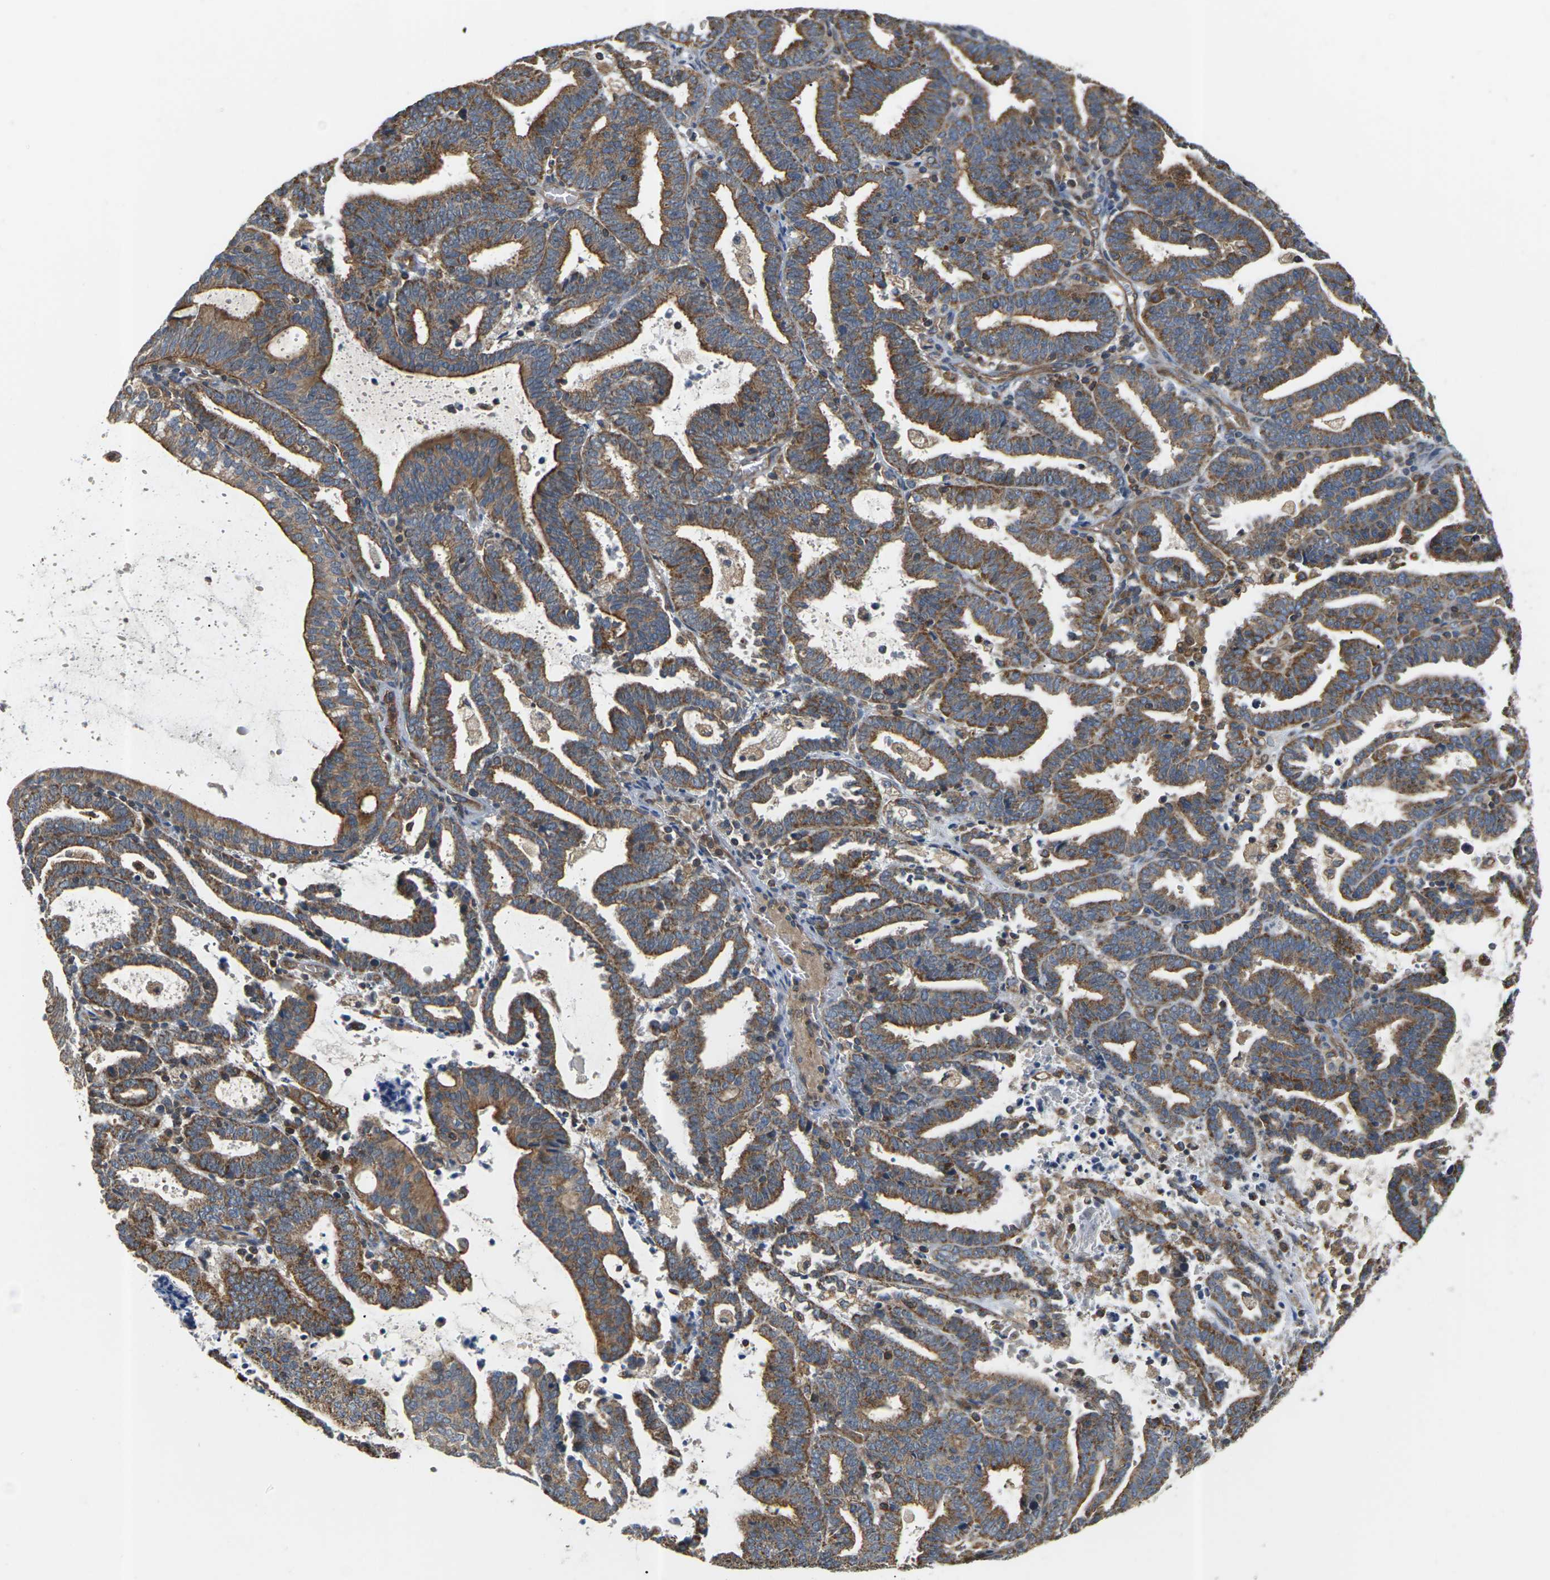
{"staining": {"intensity": "moderate", "quantity": ">75%", "location": "cytoplasmic/membranous"}, "tissue": "endometrial cancer", "cell_type": "Tumor cells", "image_type": "cancer", "snomed": [{"axis": "morphology", "description": "Adenocarcinoma, NOS"}, {"axis": "topography", "description": "Uterus"}], "caption": "Immunohistochemistry micrograph of human endometrial cancer stained for a protein (brown), which displays medium levels of moderate cytoplasmic/membranous positivity in approximately >75% of tumor cells.", "gene": "PCDHB4", "patient": {"sex": "female", "age": 83}}